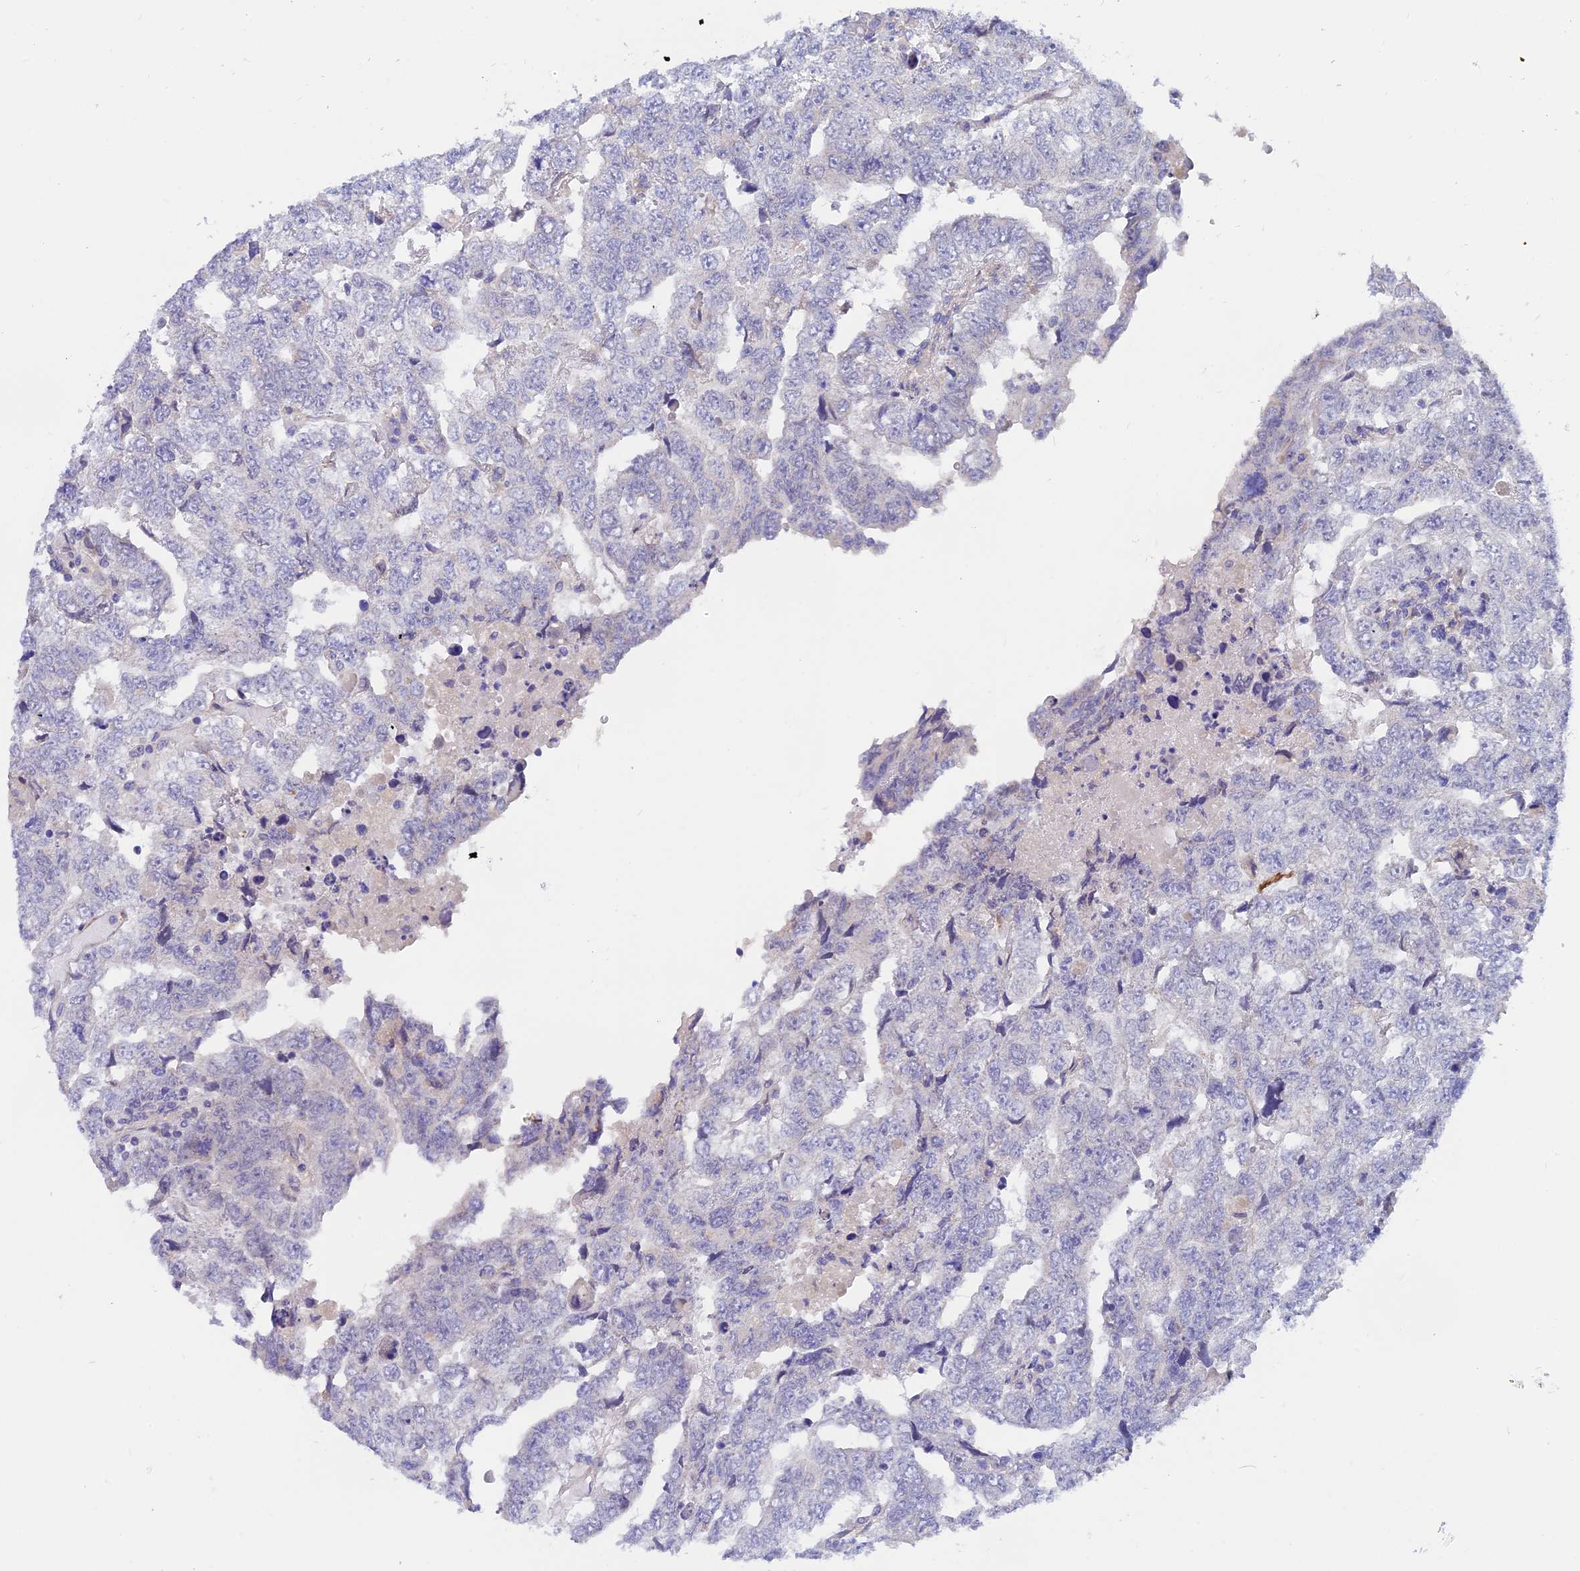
{"staining": {"intensity": "negative", "quantity": "none", "location": "none"}, "tissue": "testis cancer", "cell_type": "Tumor cells", "image_type": "cancer", "snomed": [{"axis": "morphology", "description": "Carcinoma, Embryonal, NOS"}, {"axis": "topography", "description": "Testis"}], "caption": "High power microscopy micrograph of an immunohistochemistry histopathology image of testis cancer (embryonal carcinoma), revealing no significant staining in tumor cells.", "gene": "GLB1L", "patient": {"sex": "male", "age": 36}}